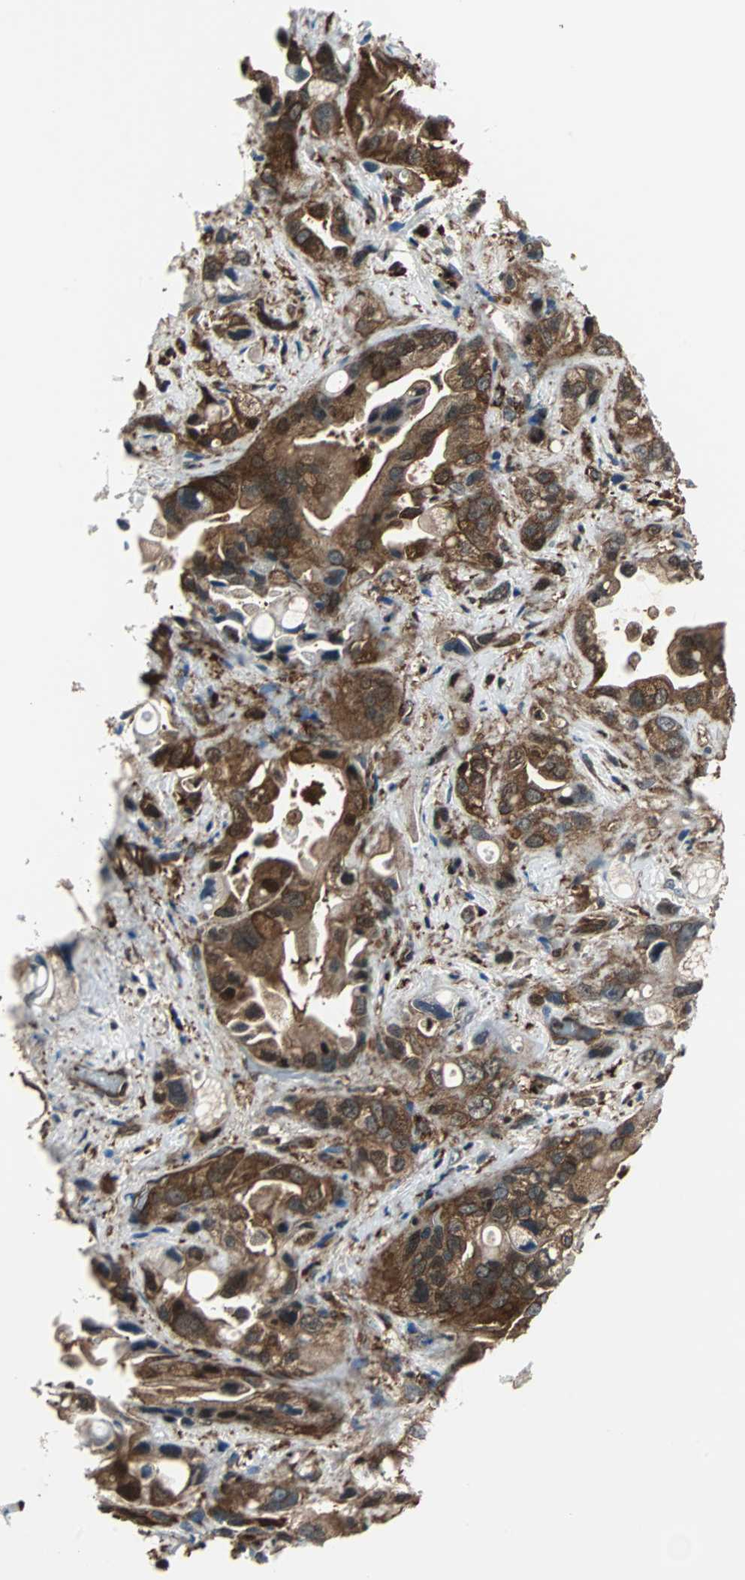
{"staining": {"intensity": "strong", "quantity": ">75%", "location": "cytoplasmic/membranous"}, "tissue": "pancreatic cancer", "cell_type": "Tumor cells", "image_type": "cancer", "snomed": [{"axis": "morphology", "description": "Adenocarcinoma, NOS"}, {"axis": "topography", "description": "Pancreas"}], "caption": "The image displays a brown stain indicating the presence of a protein in the cytoplasmic/membranous of tumor cells in pancreatic cancer (adenocarcinoma). The staining is performed using DAB (3,3'-diaminobenzidine) brown chromogen to label protein expression. The nuclei are counter-stained blue using hematoxylin.", "gene": "RELA", "patient": {"sex": "female", "age": 77}}